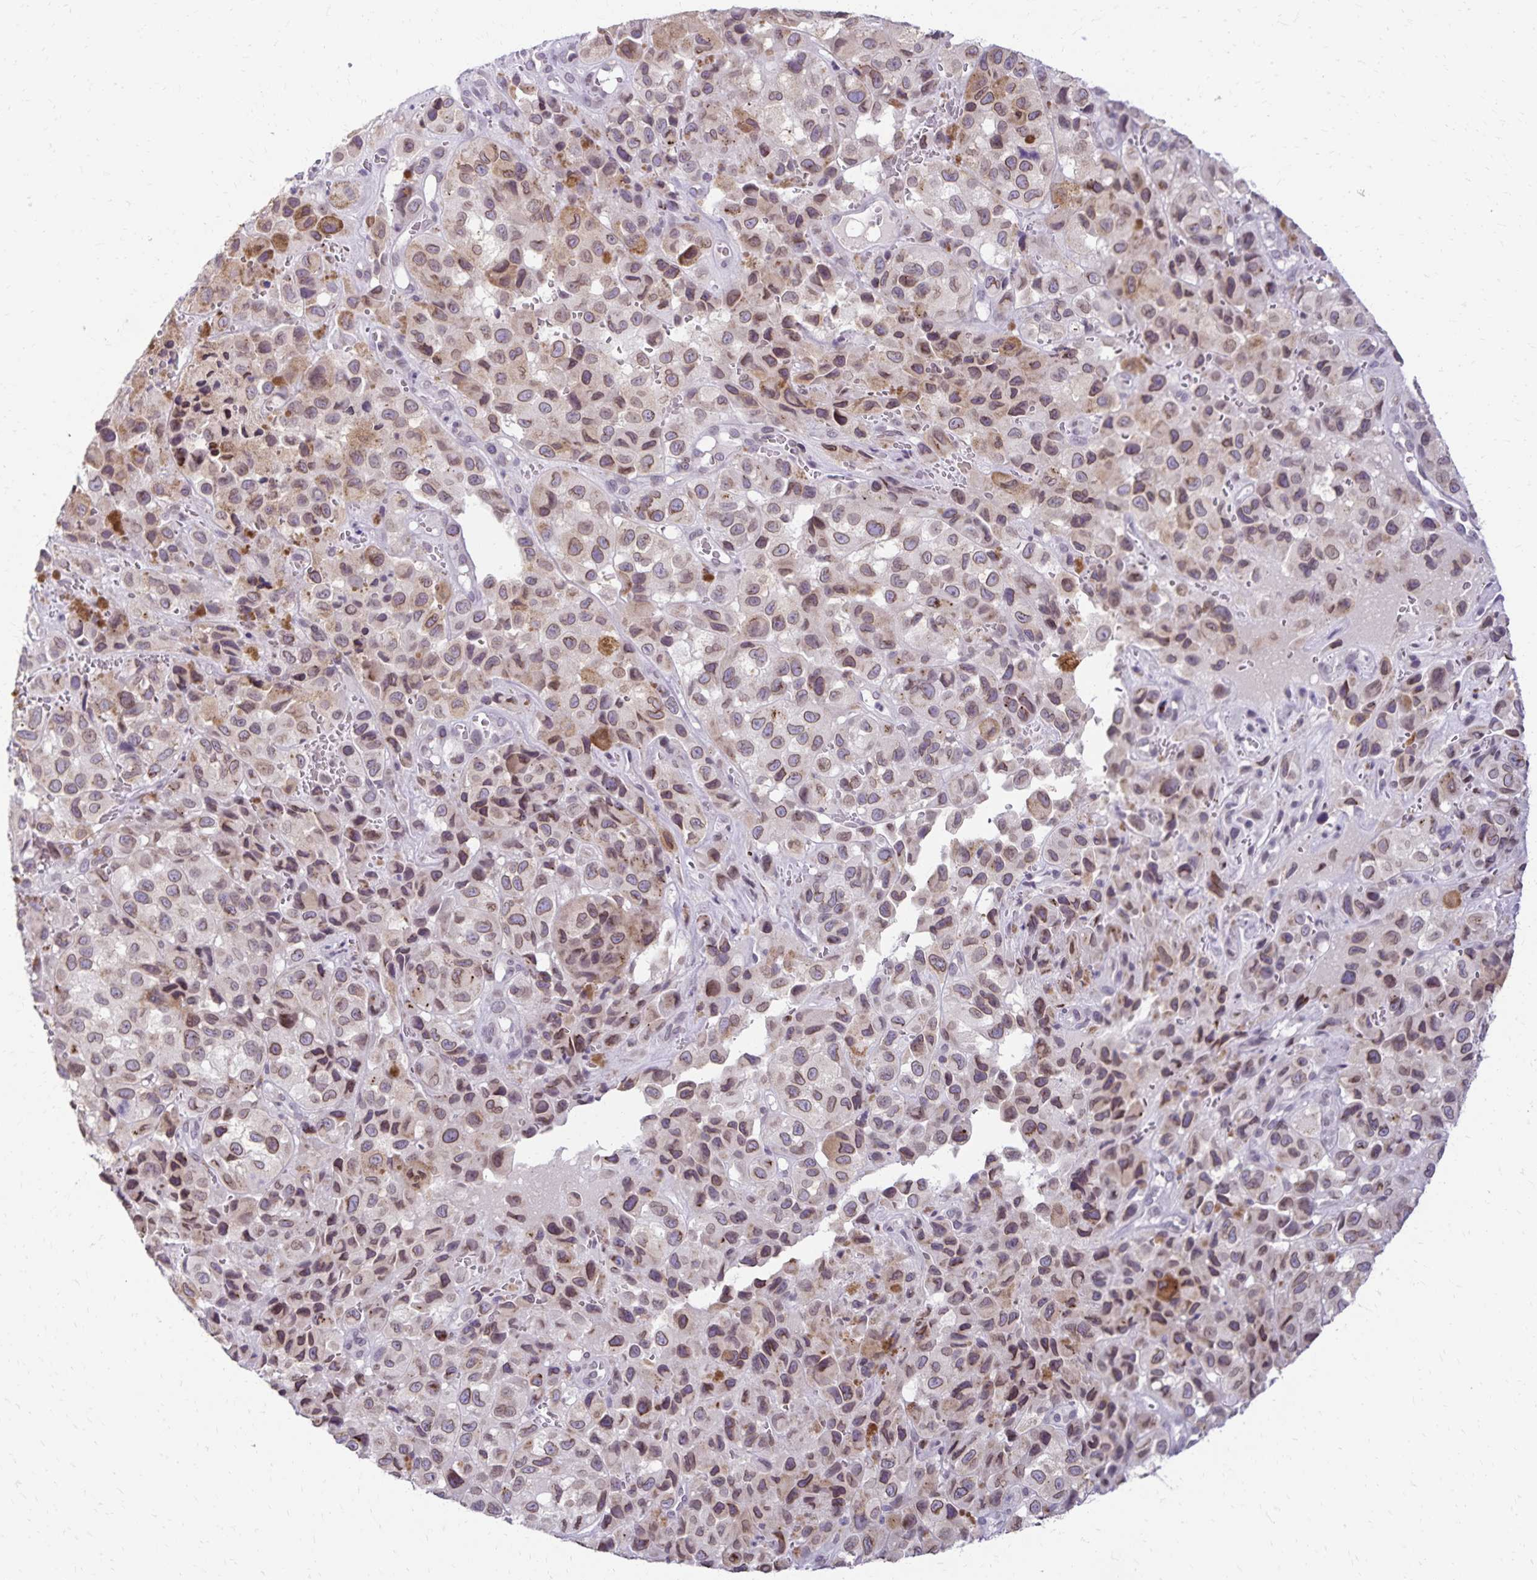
{"staining": {"intensity": "moderate", "quantity": "25%-75%", "location": "cytoplasmic/membranous,nuclear"}, "tissue": "melanoma", "cell_type": "Tumor cells", "image_type": "cancer", "snomed": [{"axis": "morphology", "description": "Malignant melanoma, NOS"}, {"axis": "topography", "description": "Skin"}], "caption": "The immunohistochemical stain shows moderate cytoplasmic/membranous and nuclear expression in tumor cells of melanoma tissue.", "gene": "FAM166C", "patient": {"sex": "male", "age": 93}}